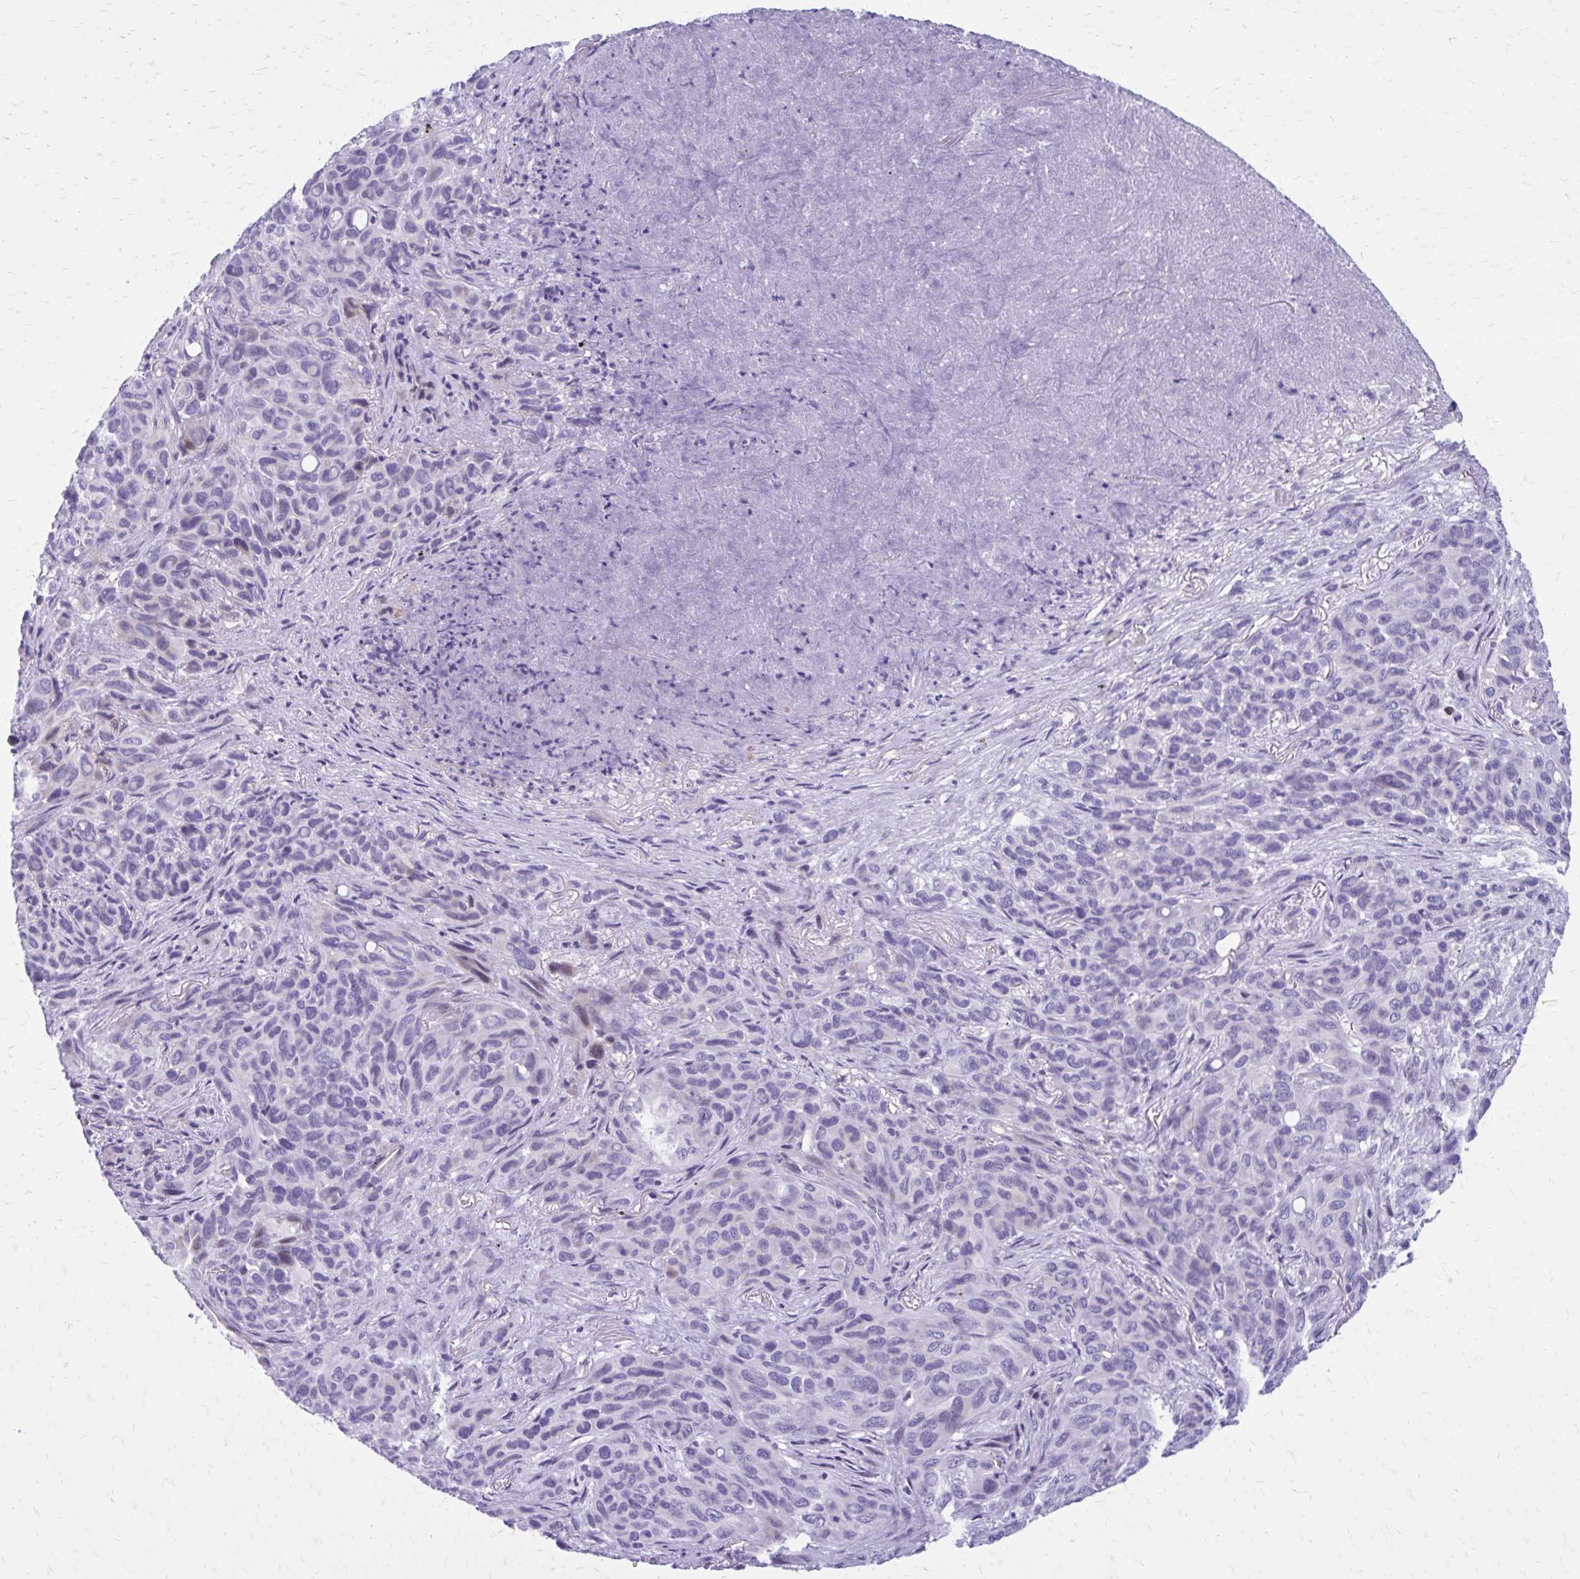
{"staining": {"intensity": "negative", "quantity": "none", "location": "none"}, "tissue": "melanoma", "cell_type": "Tumor cells", "image_type": "cancer", "snomed": [{"axis": "morphology", "description": "Malignant melanoma, Metastatic site"}, {"axis": "topography", "description": "Lung"}], "caption": "A micrograph of human malignant melanoma (metastatic site) is negative for staining in tumor cells.", "gene": "LCN15", "patient": {"sex": "male", "age": 48}}